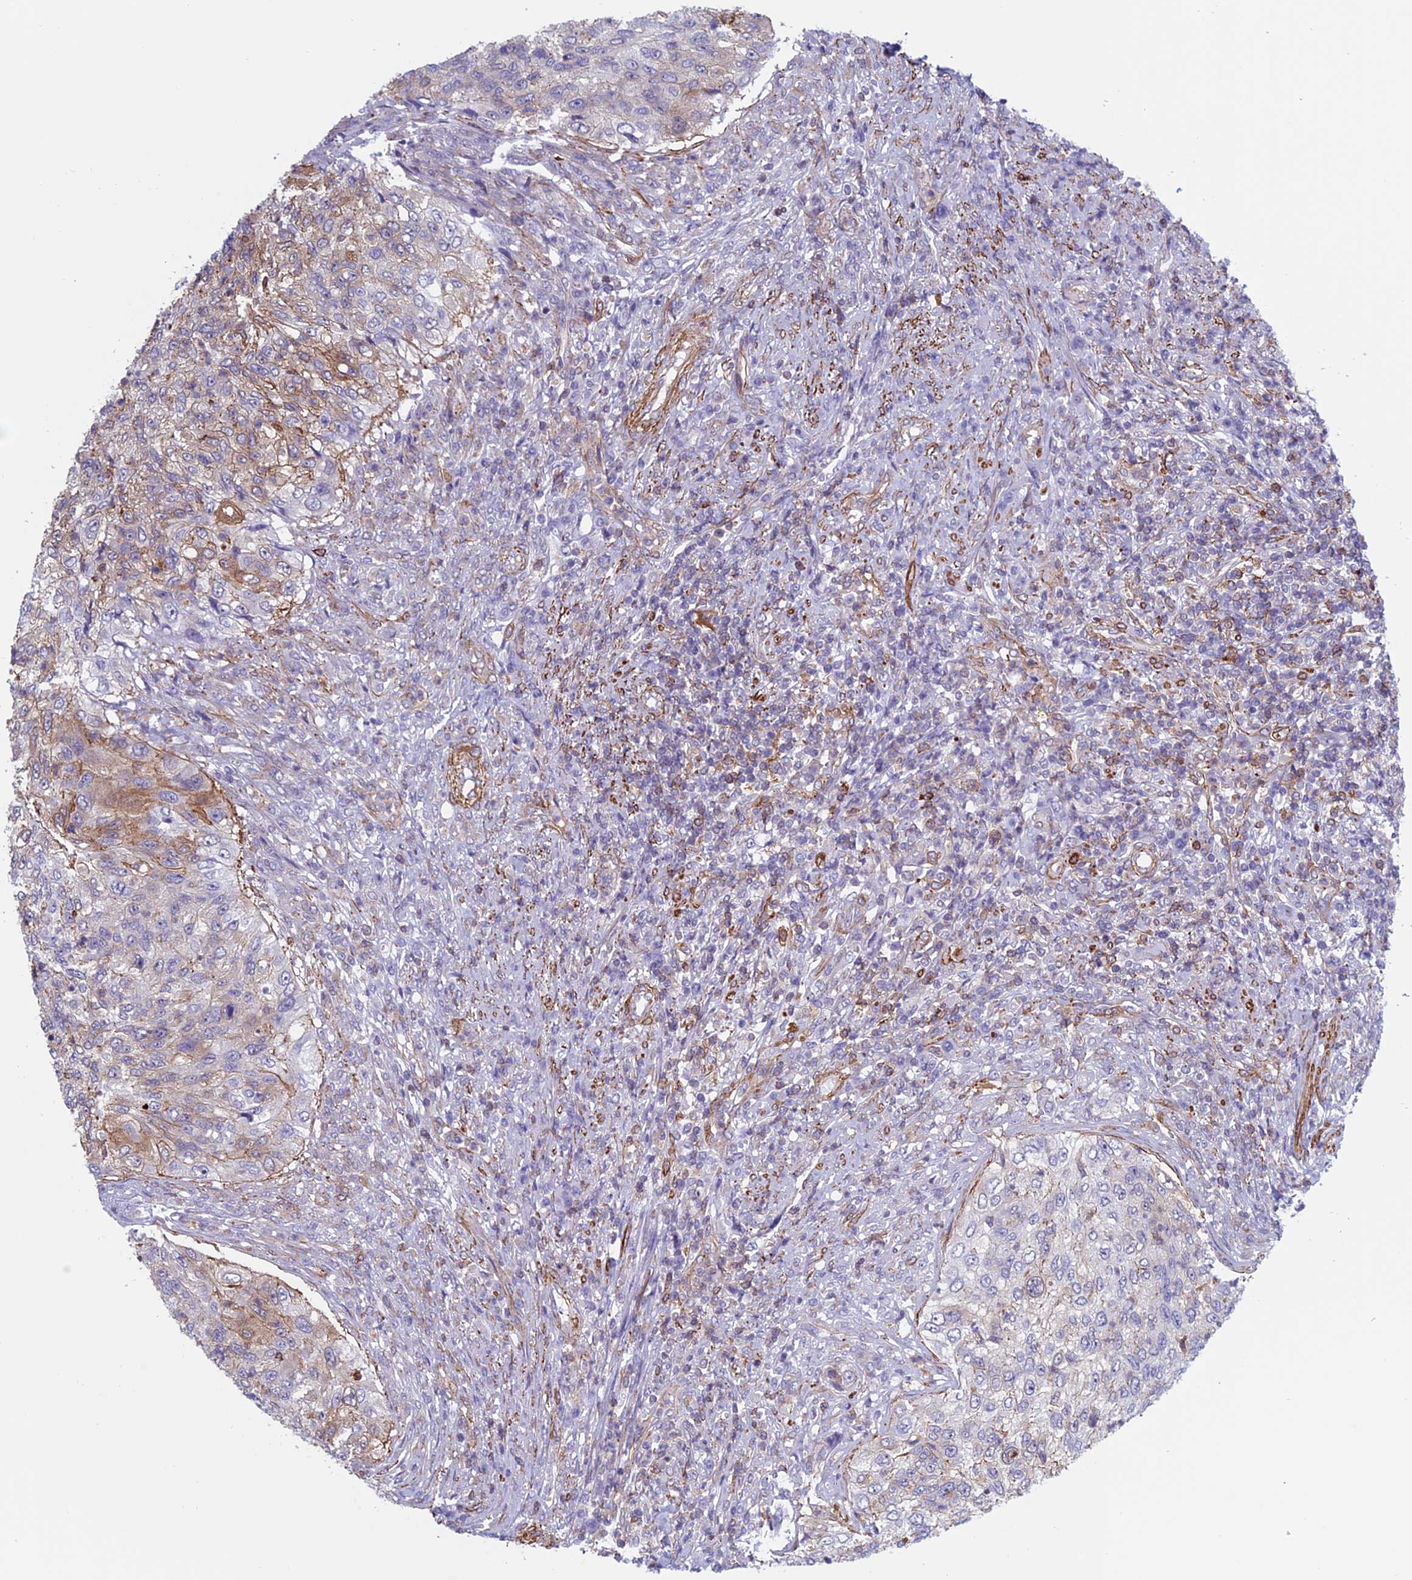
{"staining": {"intensity": "weak", "quantity": "25%-75%", "location": "cytoplasmic/membranous"}, "tissue": "urothelial cancer", "cell_type": "Tumor cells", "image_type": "cancer", "snomed": [{"axis": "morphology", "description": "Urothelial carcinoma, High grade"}, {"axis": "topography", "description": "Urinary bladder"}], "caption": "Protein staining exhibits weak cytoplasmic/membranous expression in about 25%-75% of tumor cells in urothelial cancer.", "gene": "ANGPTL2", "patient": {"sex": "female", "age": 60}}